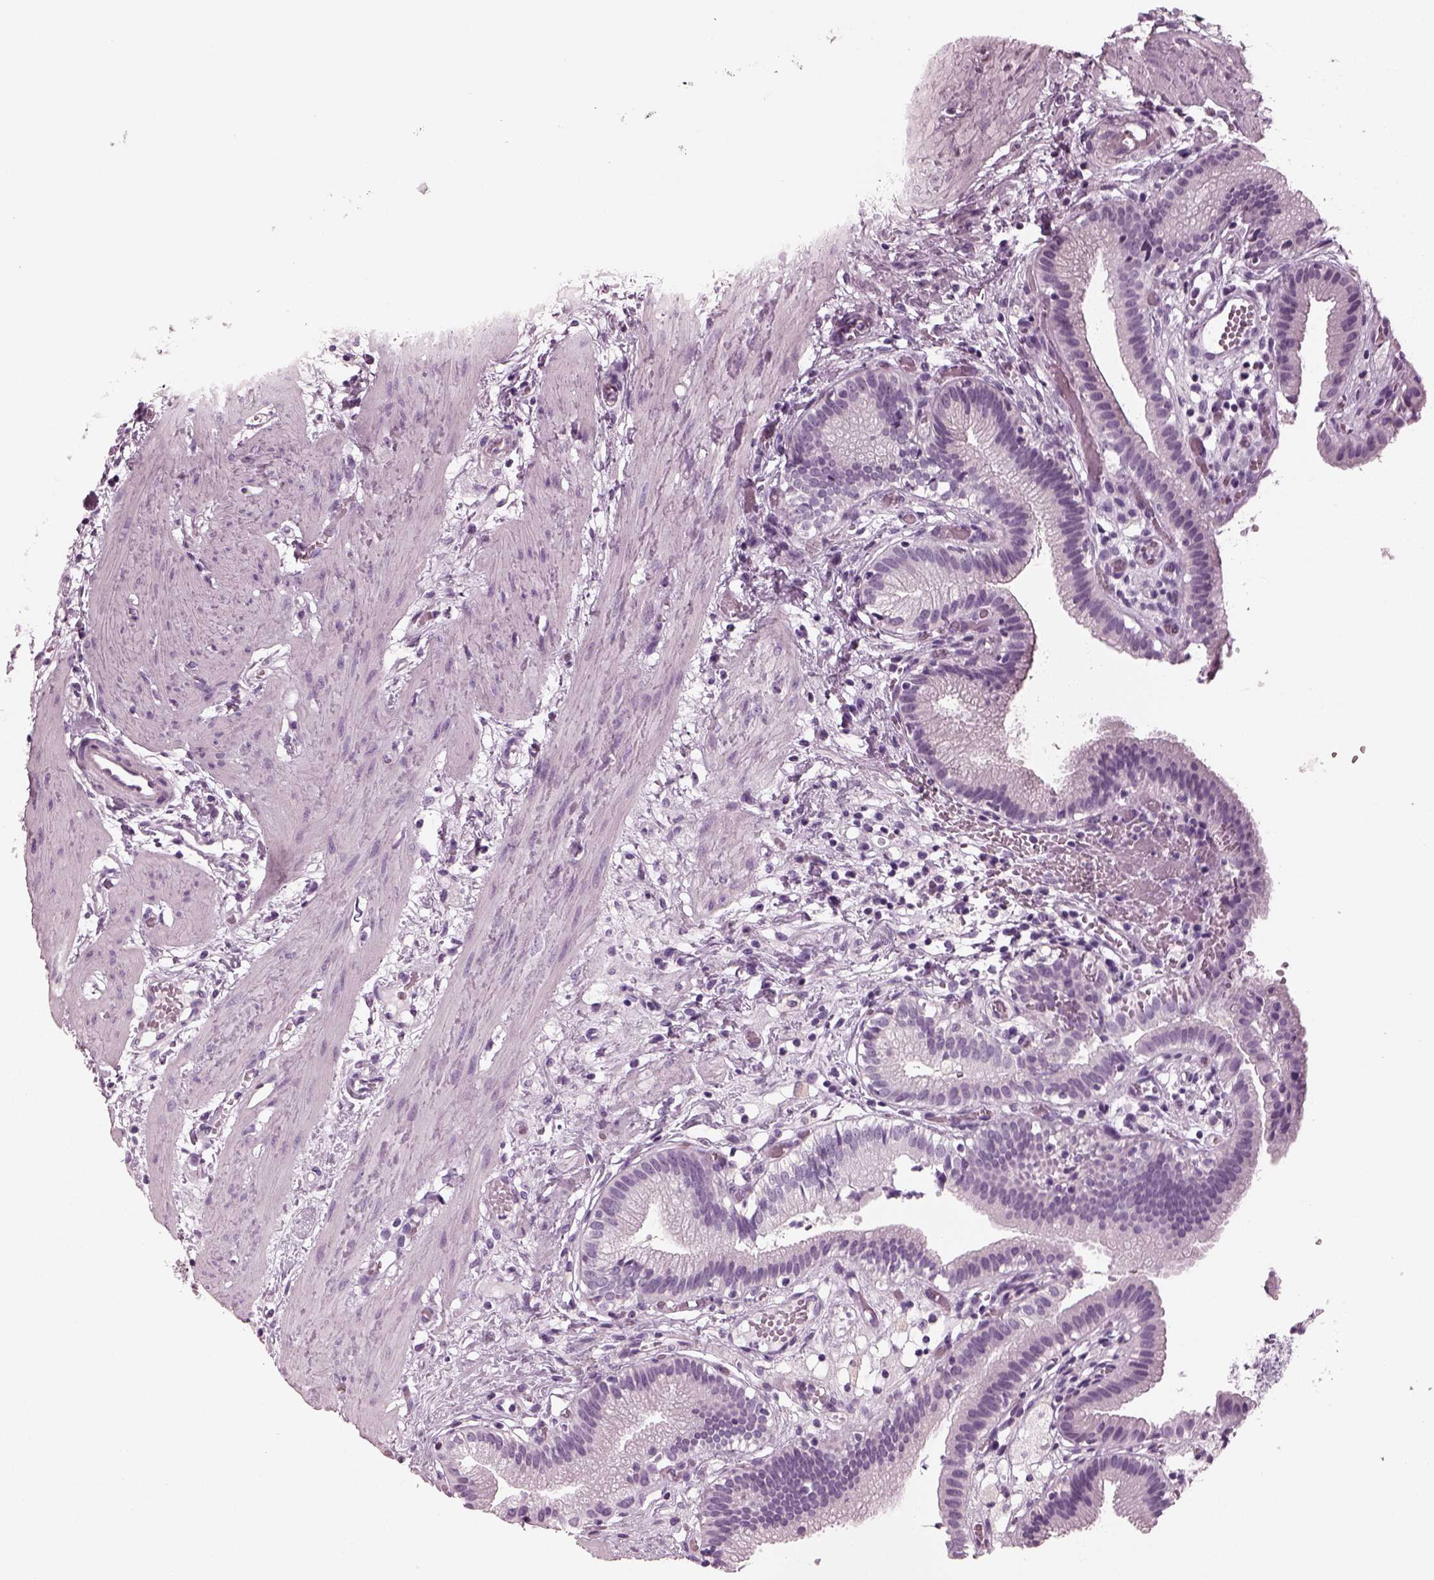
{"staining": {"intensity": "negative", "quantity": "none", "location": "none"}, "tissue": "gallbladder", "cell_type": "Glandular cells", "image_type": "normal", "snomed": [{"axis": "morphology", "description": "Normal tissue, NOS"}, {"axis": "topography", "description": "Gallbladder"}], "caption": "Immunohistochemical staining of normal human gallbladder reveals no significant staining in glandular cells. The staining was performed using DAB to visualize the protein expression in brown, while the nuclei were stained in blue with hematoxylin (Magnification: 20x).", "gene": "RCVRN", "patient": {"sex": "female", "age": 24}}